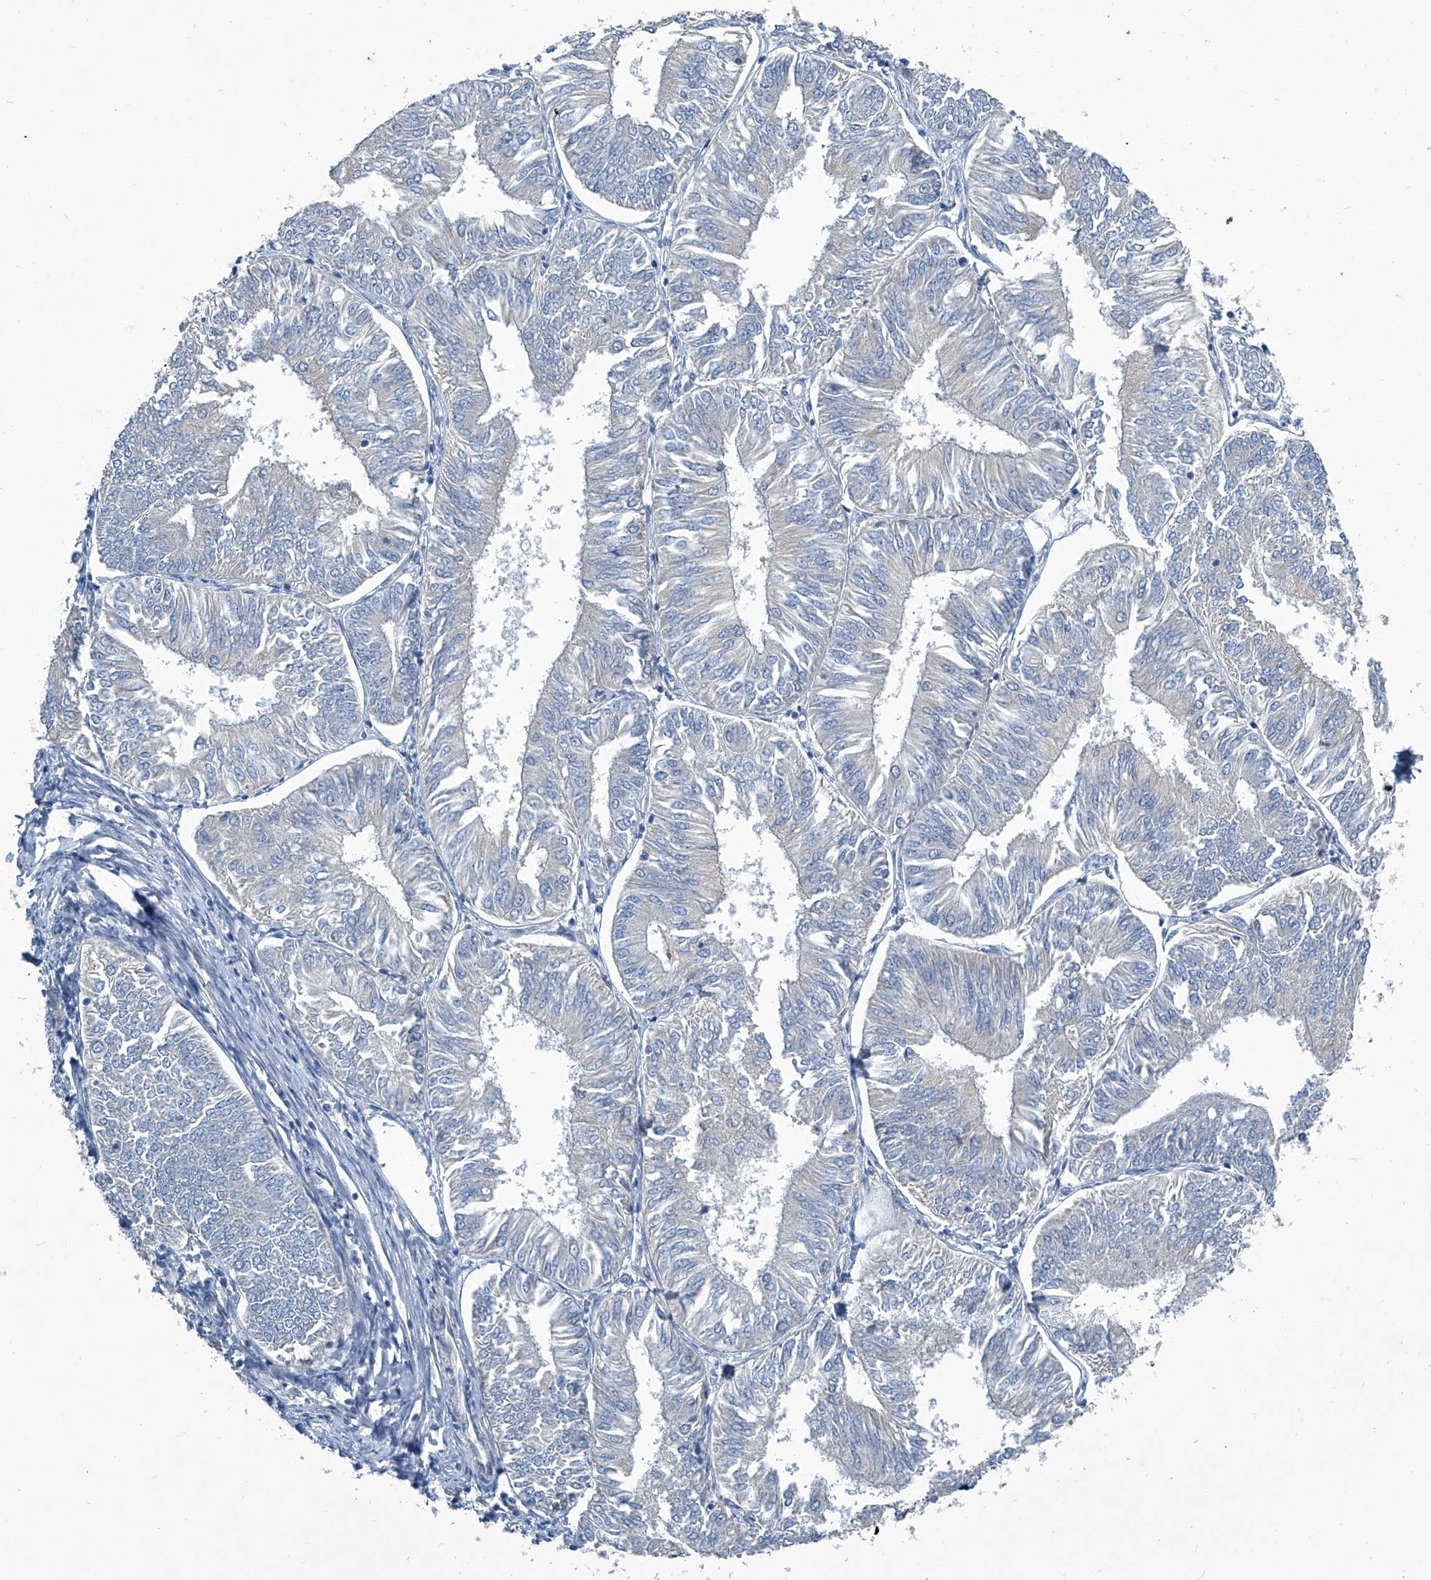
{"staining": {"intensity": "negative", "quantity": "none", "location": "none"}, "tissue": "endometrial cancer", "cell_type": "Tumor cells", "image_type": "cancer", "snomed": [{"axis": "morphology", "description": "Adenocarcinoma, NOS"}, {"axis": "topography", "description": "Endometrium"}], "caption": "High magnification brightfield microscopy of endometrial cancer (adenocarcinoma) stained with DAB (3,3'-diaminobenzidine) (brown) and counterstained with hematoxylin (blue): tumor cells show no significant expression.", "gene": "SLC26A11", "patient": {"sex": "female", "age": 58}}